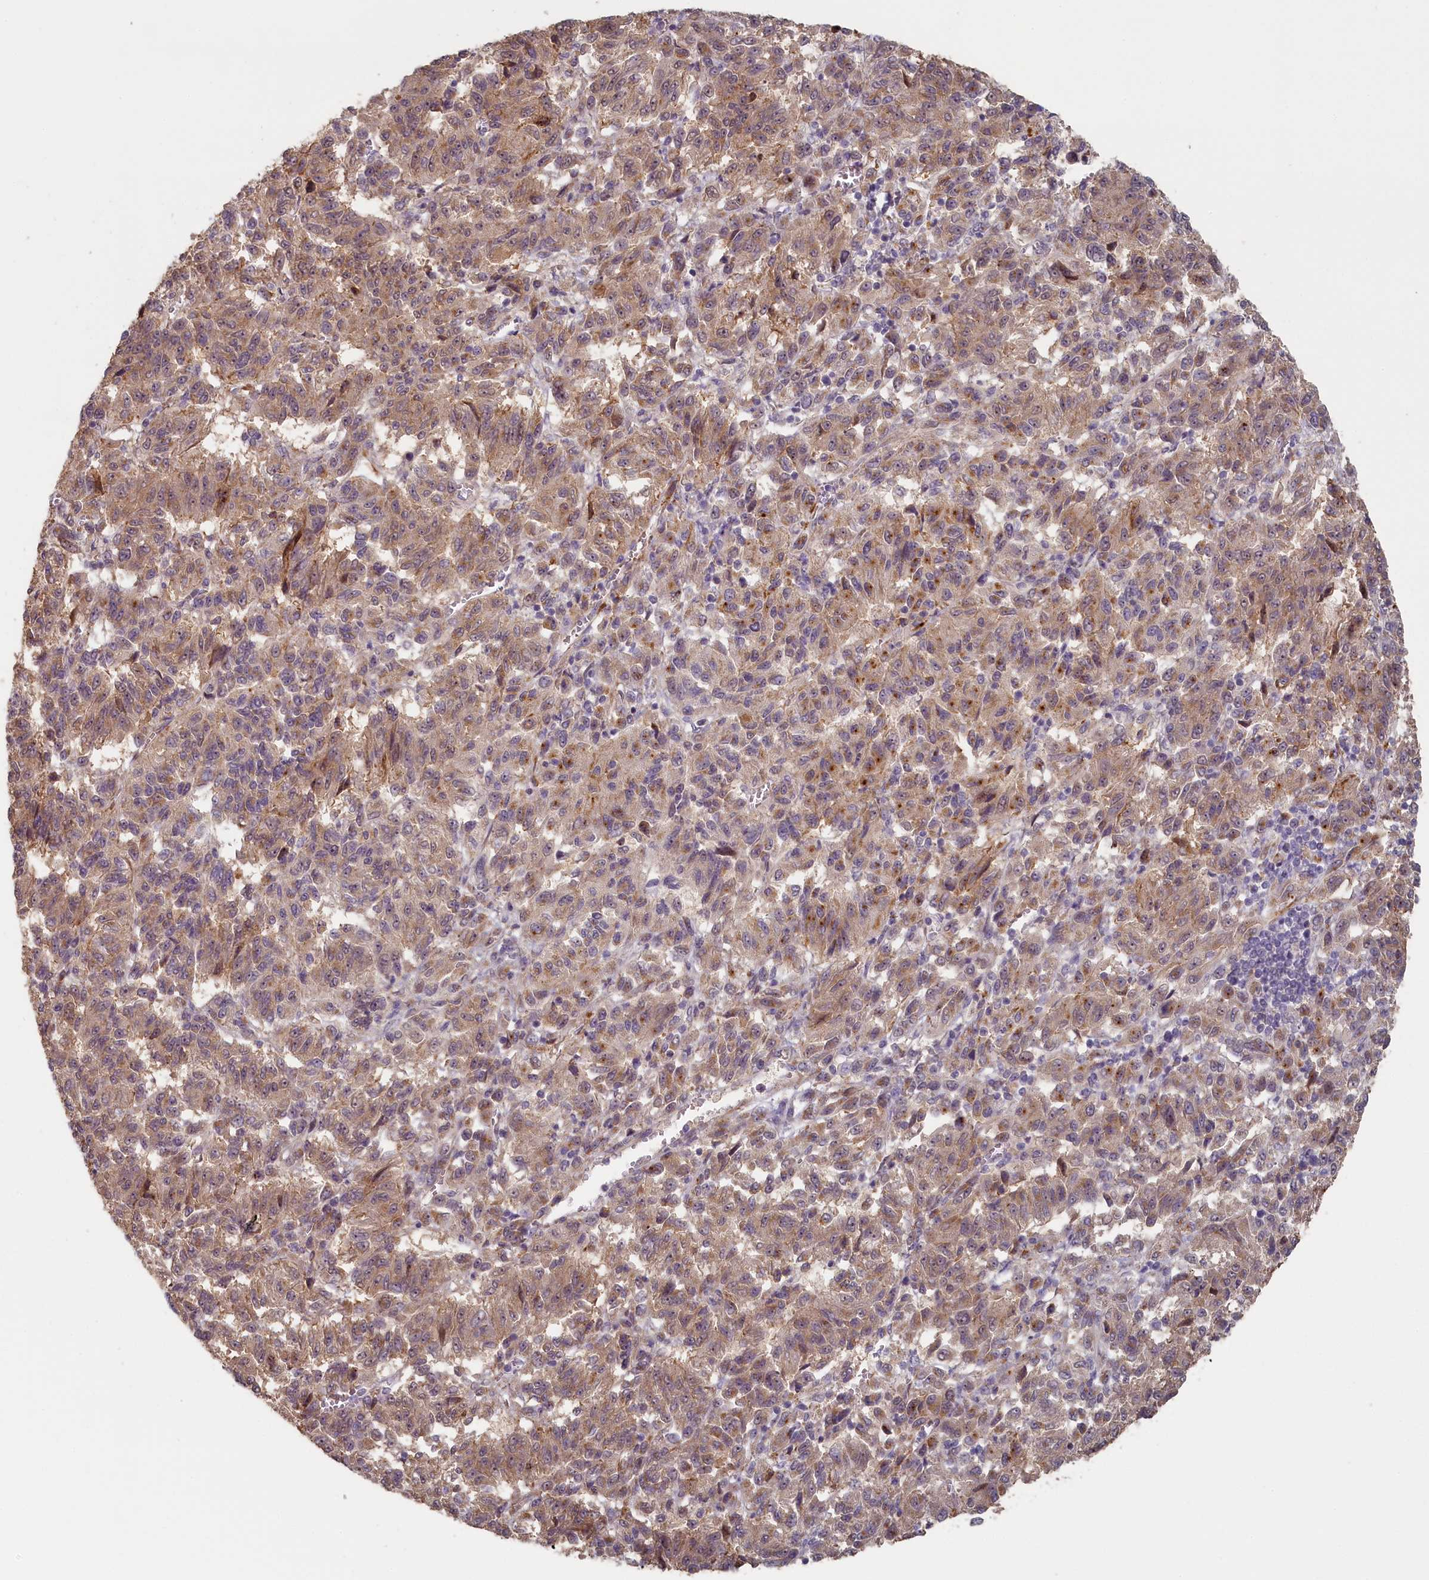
{"staining": {"intensity": "weak", "quantity": ">75%", "location": "cytoplasmic/membranous"}, "tissue": "melanoma", "cell_type": "Tumor cells", "image_type": "cancer", "snomed": [{"axis": "morphology", "description": "Malignant melanoma, Metastatic site"}, {"axis": "topography", "description": "Lung"}], "caption": "Tumor cells exhibit low levels of weak cytoplasmic/membranous expression in about >75% of cells in human malignant melanoma (metastatic site).", "gene": "STX16", "patient": {"sex": "male", "age": 64}}